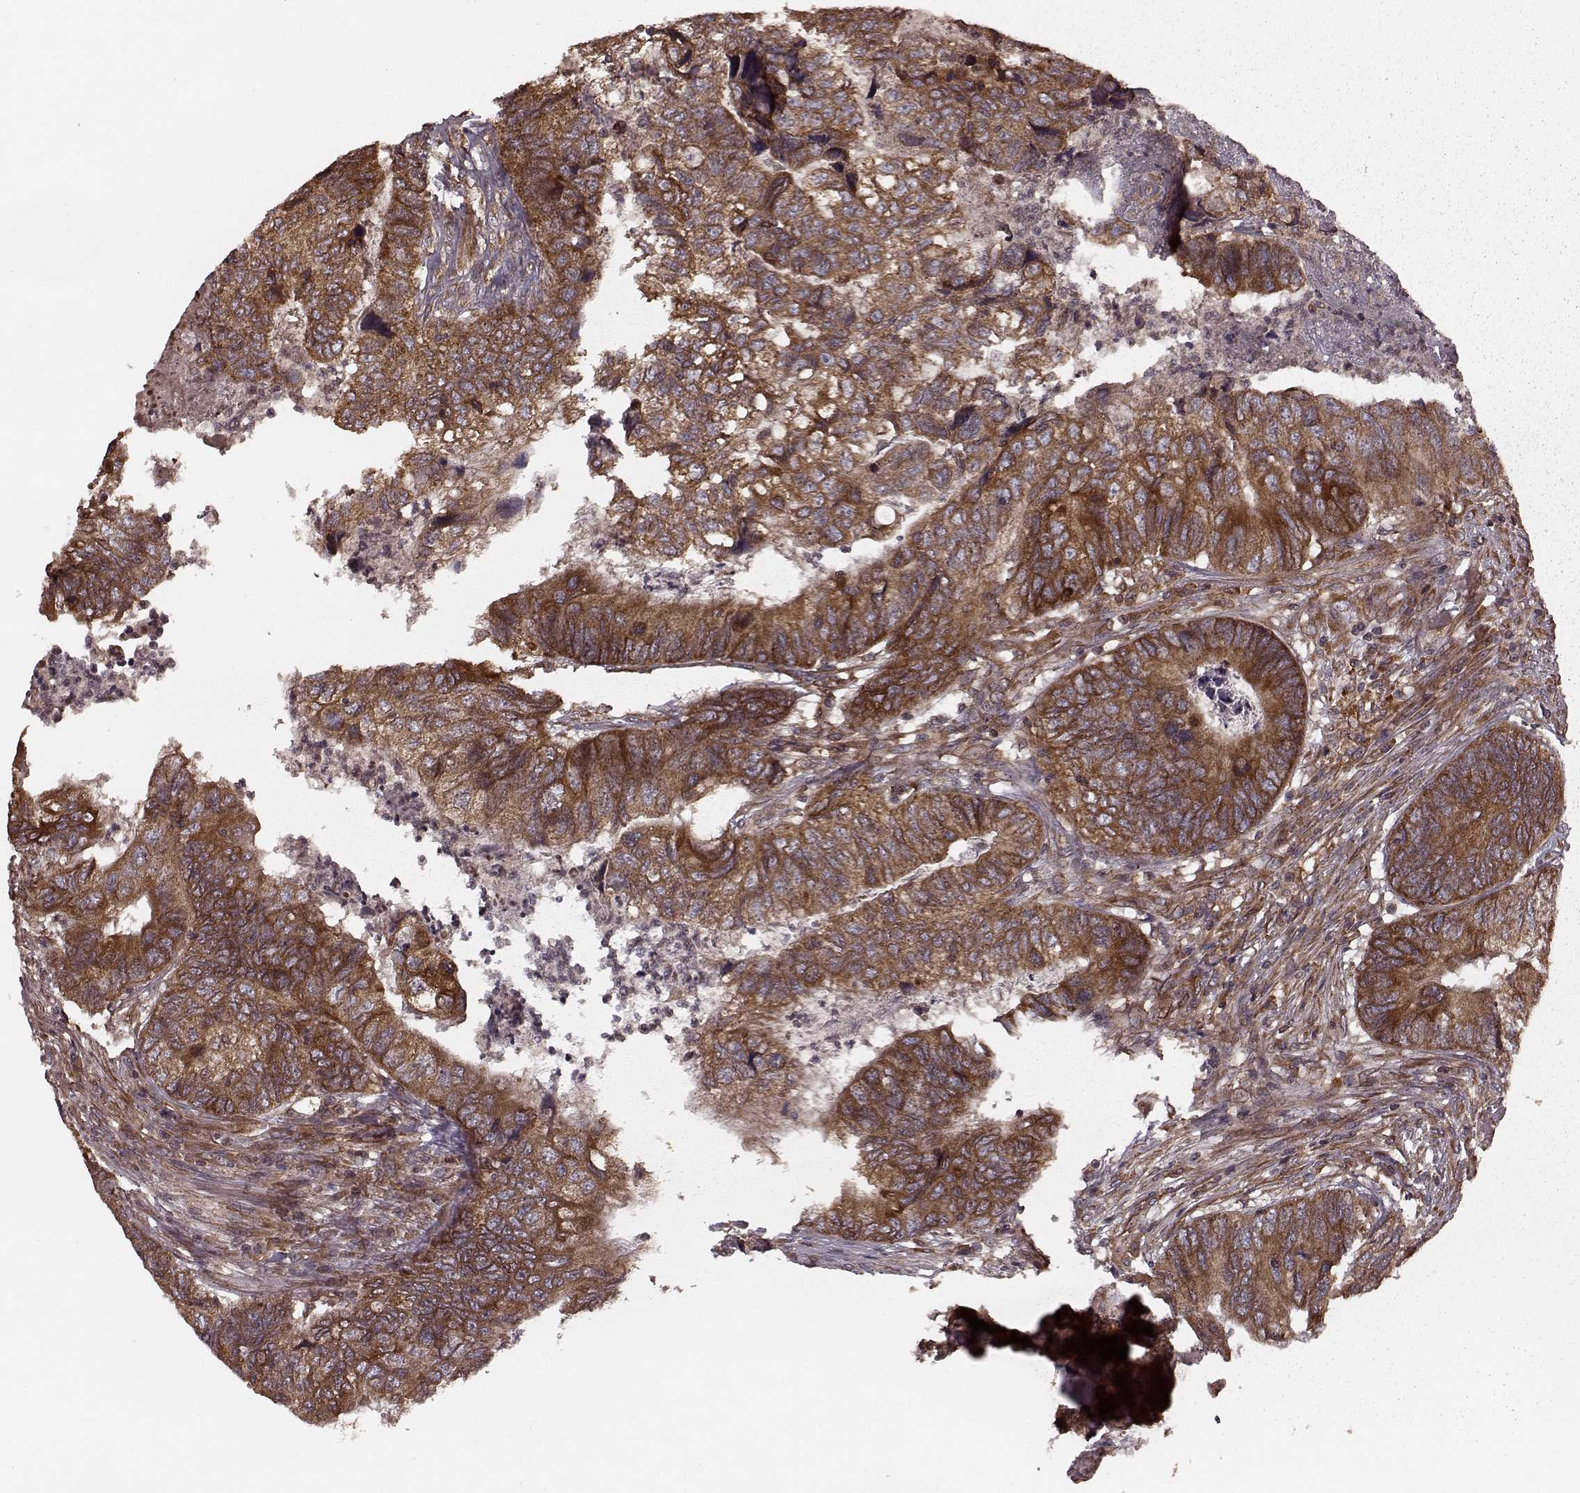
{"staining": {"intensity": "strong", "quantity": ">75%", "location": "cytoplasmic/membranous"}, "tissue": "colorectal cancer", "cell_type": "Tumor cells", "image_type": "cancer", "snomed": [{"axis": "morphology", "description": "Adenocarcinoma, NOS"}, {"axis": "topography", "description": "Colon"}], "caption": "Immunohistochemical staining of colorectal cancer displays high levels of strong cytoplasmic/membranous protein expression in about >75% of tumor cells. The staining is performed using DAB brown chromogen to label protein expression. The nuclei are counter-stained blue using hematoxylin.", "gene": "AGPAT1", "patient": {"sex": "female", "age": 67}}